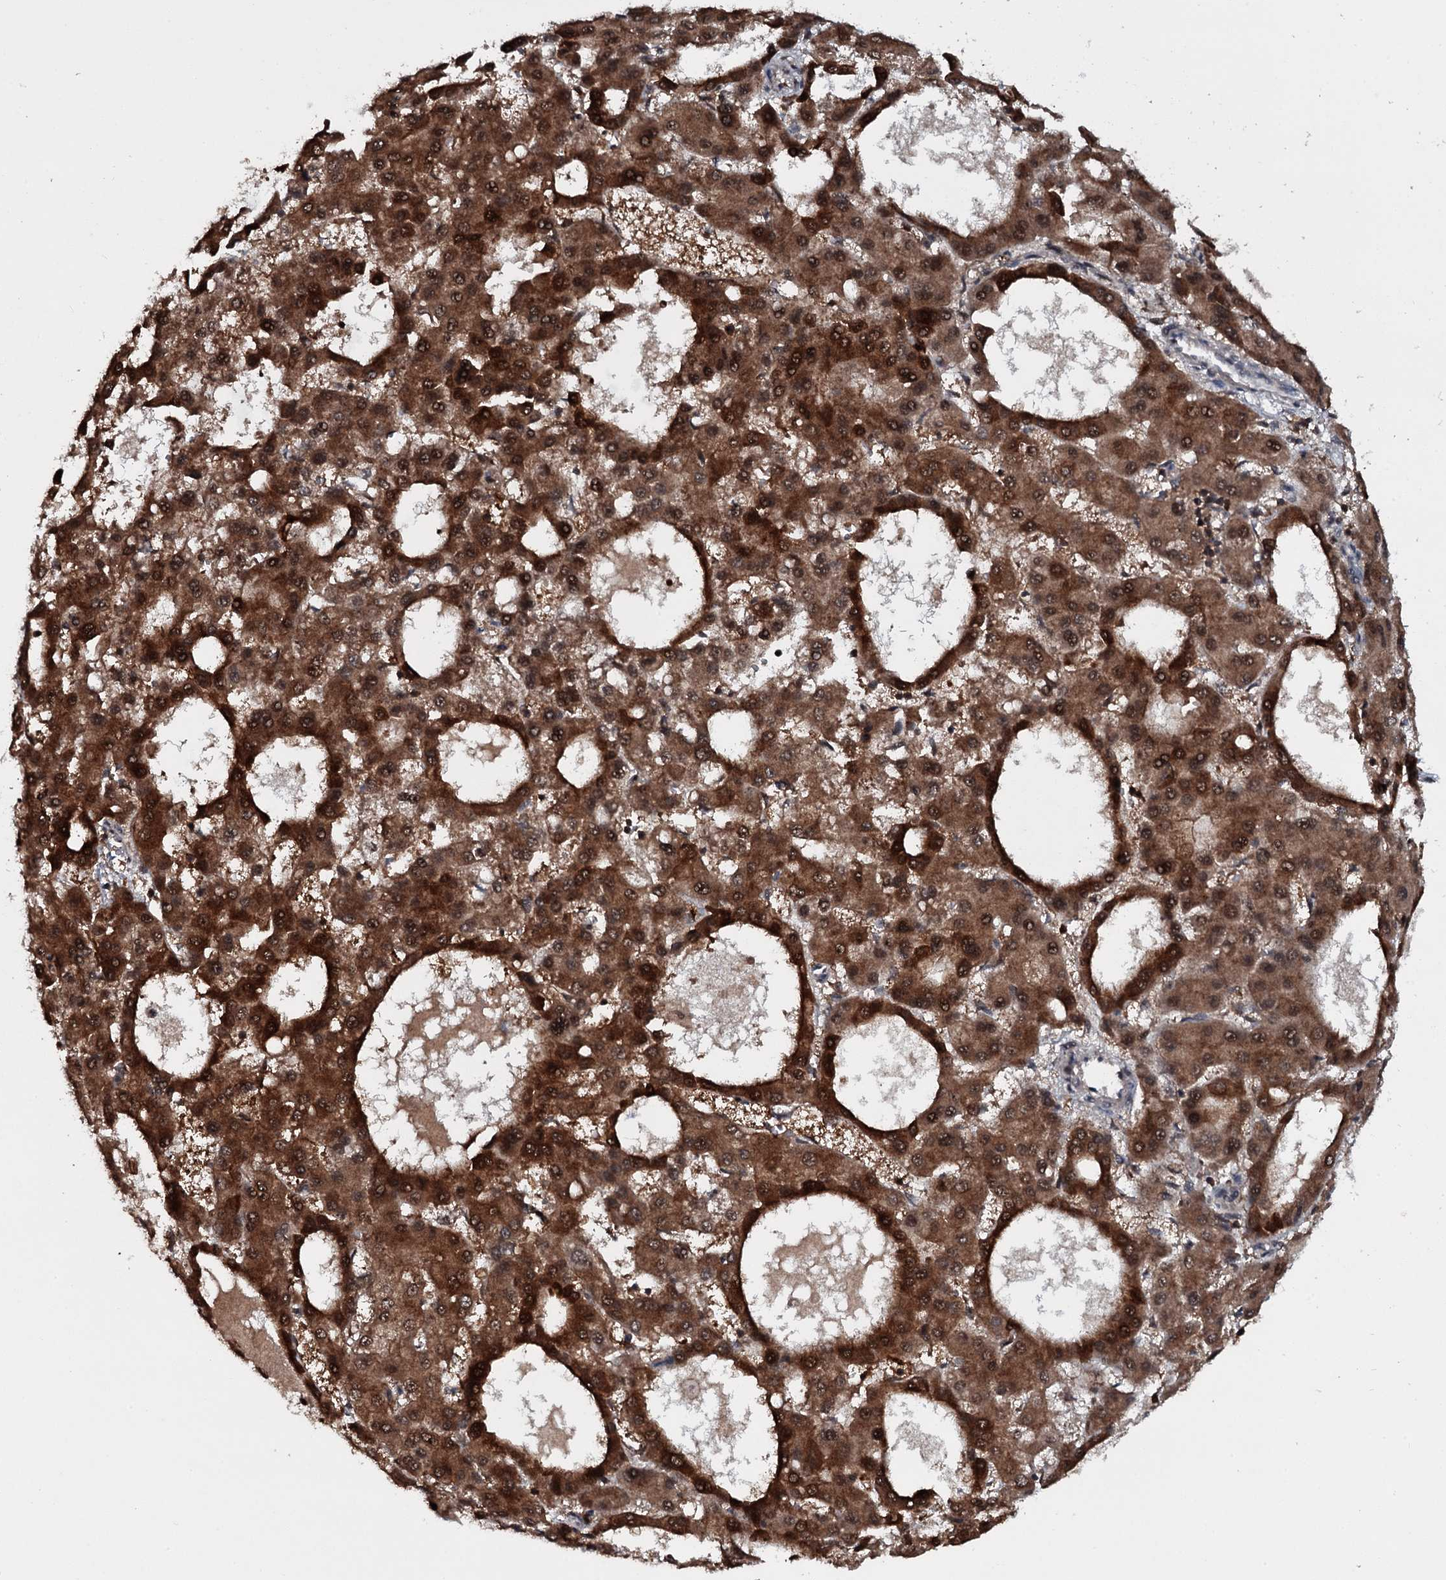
{"staining": {"intensity": "strong", "quantity": ">75%", "location": "cytoplasmic/membranous,nuclear"}, "tissue": "liver cancer", "cell_type": "Tumor cells", "image_type": "cancer", "snomed": [{"axis": "morphology", "description": "Carcinoma, Hepatocellular, NOS"}, {"axis": "topography", "description": "Liver"}], "caption": "Liver cancer stained with a brown dye demonstrates strong cytoplasmic/membranous and nuclear positive expression in about >75% of tumor cells.", "gene": "HDDC3", "patient": {"sex": "male", "age": 47}}